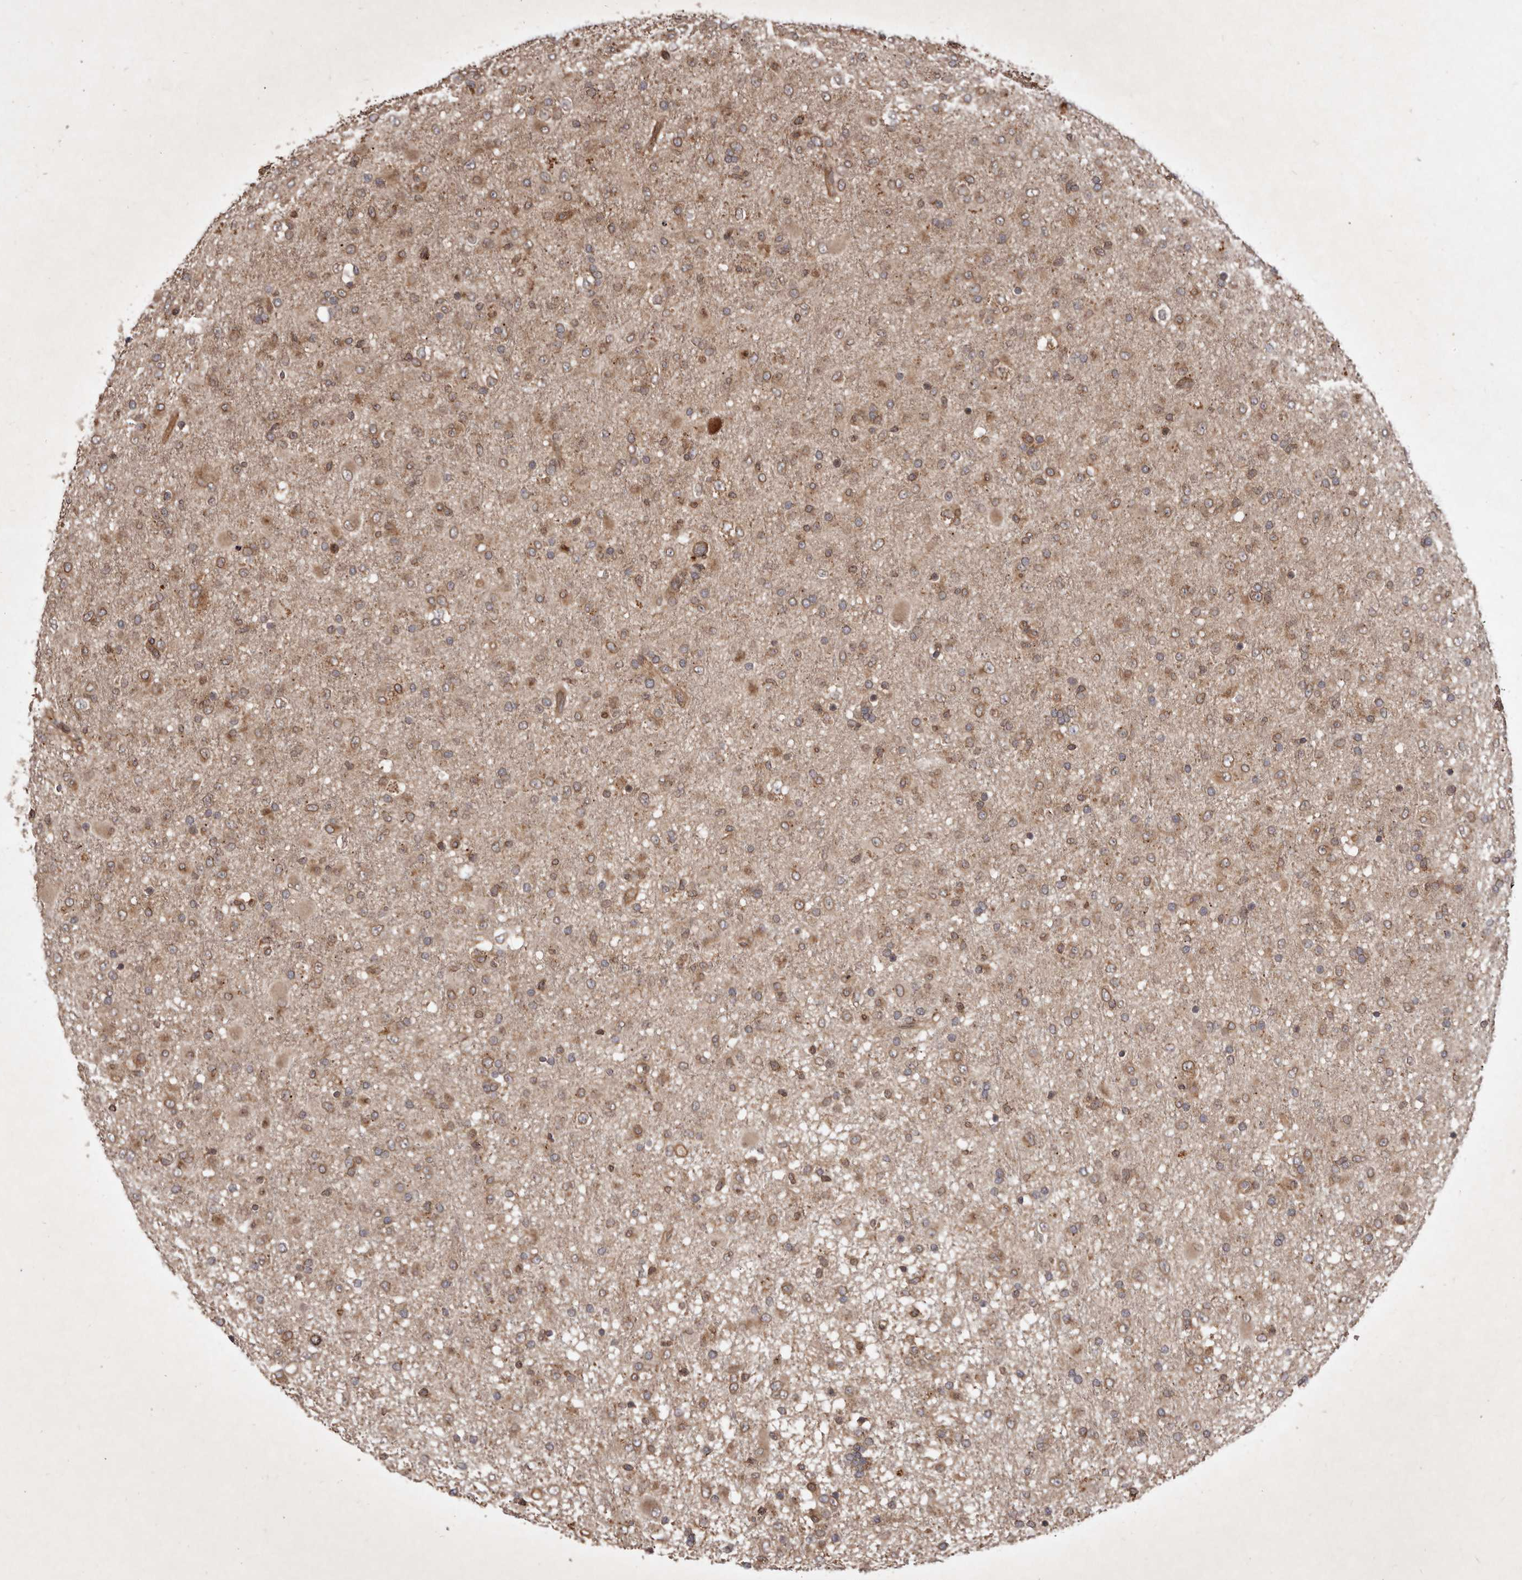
{"staining": {"intensity": "moderate", "quantity": "25%-75%", "location": "cytoplasmic/membranous,nuclear"}, "tissue": "glioma", "cell_type": "Tumor cells", "image_type": "cancer", "snomed": [{"axis": "morphology", "description": "Glioma, malignant, Low grade"}, {"axis": "topography", "description": "Brain"}], "caption": "Moderate cytoplasmic/membranous and nuclear positivity is identified in about 25%-75% of tumor cells in malignant glioma (low-grade). The staining was performed using DAB (3,3'-diaminobenzidine) to visualize the protein expression in brown, while the nuclei were stained in blue with hematoxylin (Magnification: 20x).", "gene": "STK36", "patient": {"sex": "male", "age": 65}}